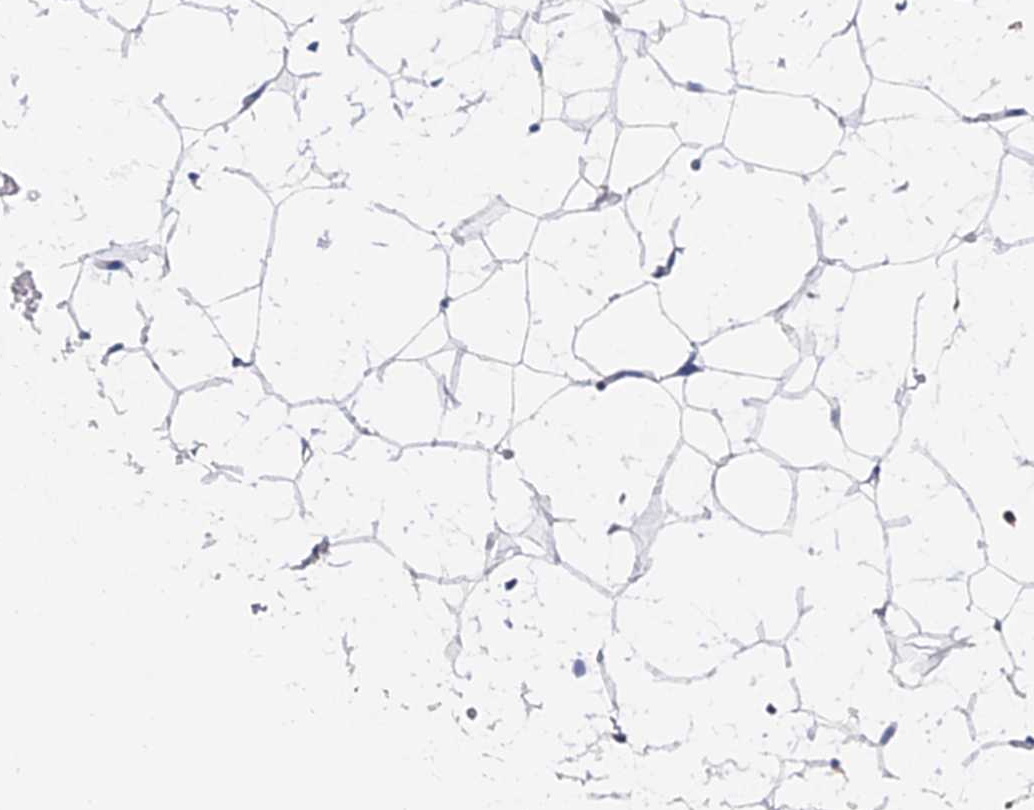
{"staining": {"intensity": "negative", "quantity": "none", "location": "none"}, "tissue": "adipose tissue", "cell_type": "Adipocytes", "image_type": "normal", "snomed": [{"axis": "morphology", "description": "Normal tissue, NOS"}, {"axis": "topography", "description": "Breast"}], "caption": "DAB immunohistochemical staining of unremarkable human adipose tissue reveals no significant expression in adipocytes. (Stains: DAB IHC with hematoxylin counter stain, Microscopy: brightfield microscopy at high magnification).", "gene": "SPNS1", "patient": {"sex": "female", "age": 23}}